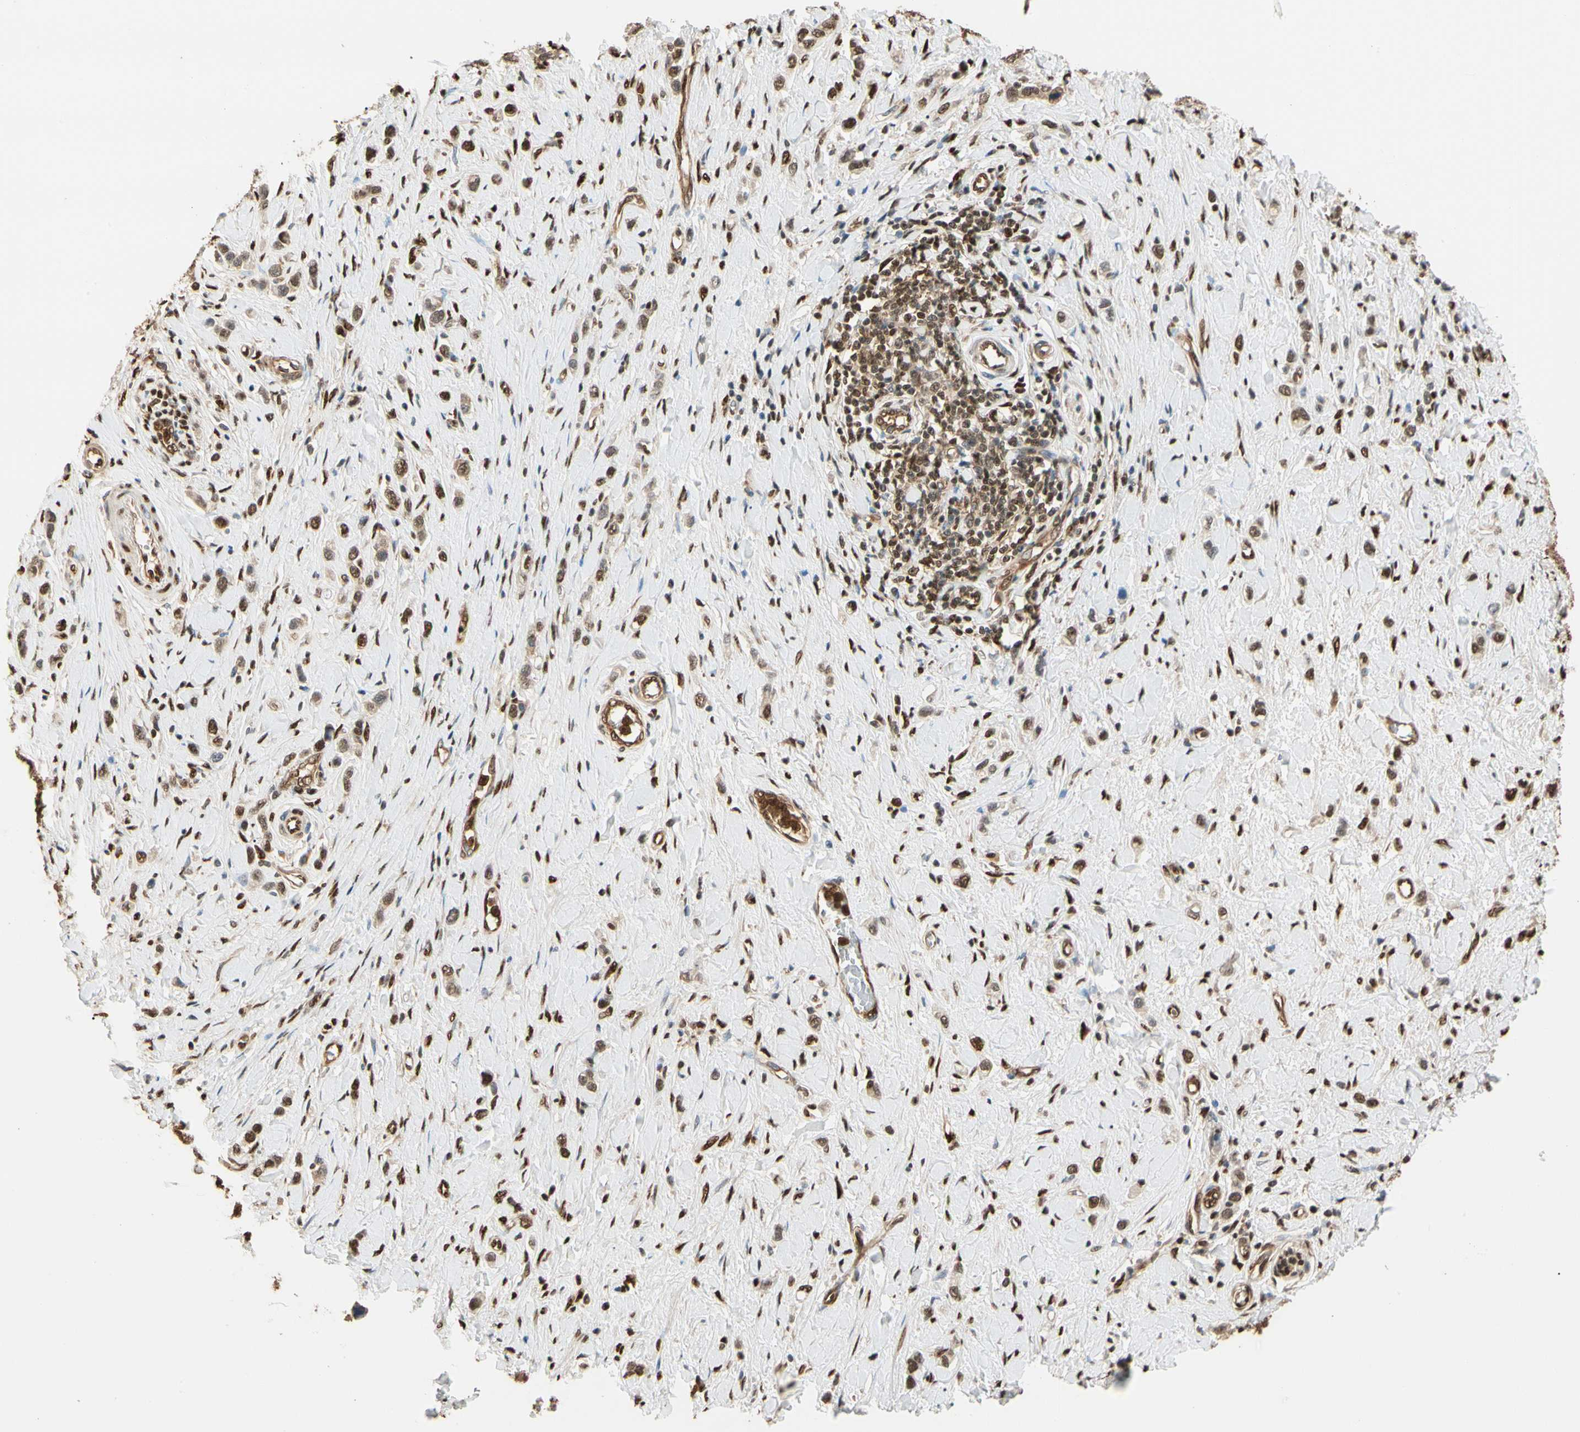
{"staining": {"intensity": "moderate", "quantity": ">75%", "location": "cytoplasmic/membranous,nuclear"}, "tissue": "stomach cancer", "cell_type": "Tumor cells", "image_type": "cancer", "snomed": [{"axis": "morphology", "description": "Normal tissue, NOS"}, {"axis": "morphology", "description": "Adenocarcinoma, NOS"}, {"axis": "topography", "description": "Stomach, upper"}, {"axis": "topography", "description": "Stomach"}], "caption": "DAB immunohistochemical staining of adenocarcinoma (stomach) reveals moderate cytoplasmic/membranous and nuclear protein expression in about >75% of tumor cells.", "gene": "PNCK", "patient": {"sex": "female", "age": 65}}